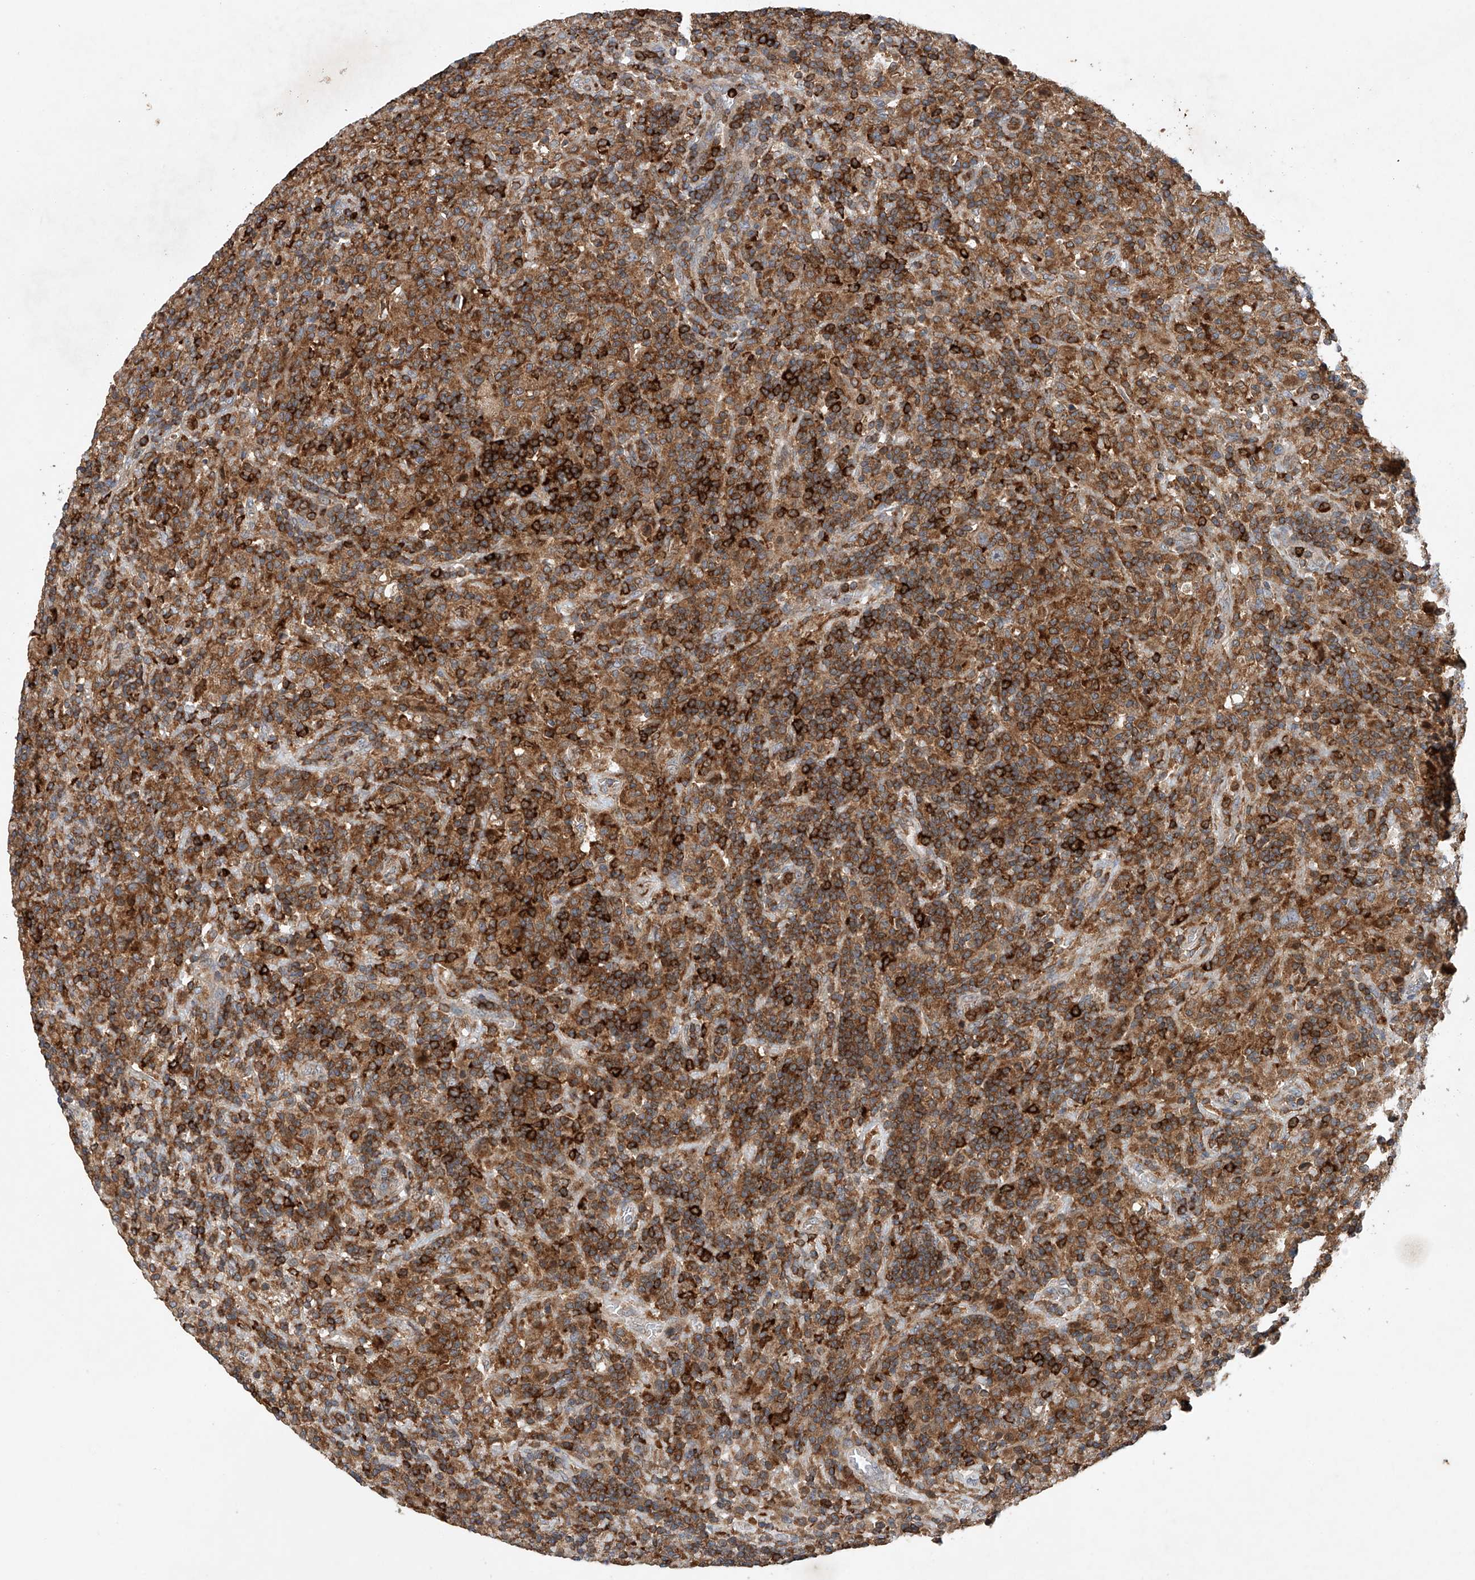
{"staining": {"intensity": "moderate", "quantity": ">75%", "location": "cytoplasmic/membranous"}, "tissue": "lymphoma", "cell_type": "Tumor cells", "image_type": "cancer", "snomed": [{"axis": "morphology", "description": "Hodgkin's disease, NOS"}, {"axis": "topography", "description": "Lymph node"}], "caption": "Approximately >75% of tumor cells in Hodgkin's disease display moderate cytoplasmic/membranous protein expression as visualized by brown immunohistochemical staining.", "gene": "CEP85L", "patient": {"sex": "male", "age": 70}}